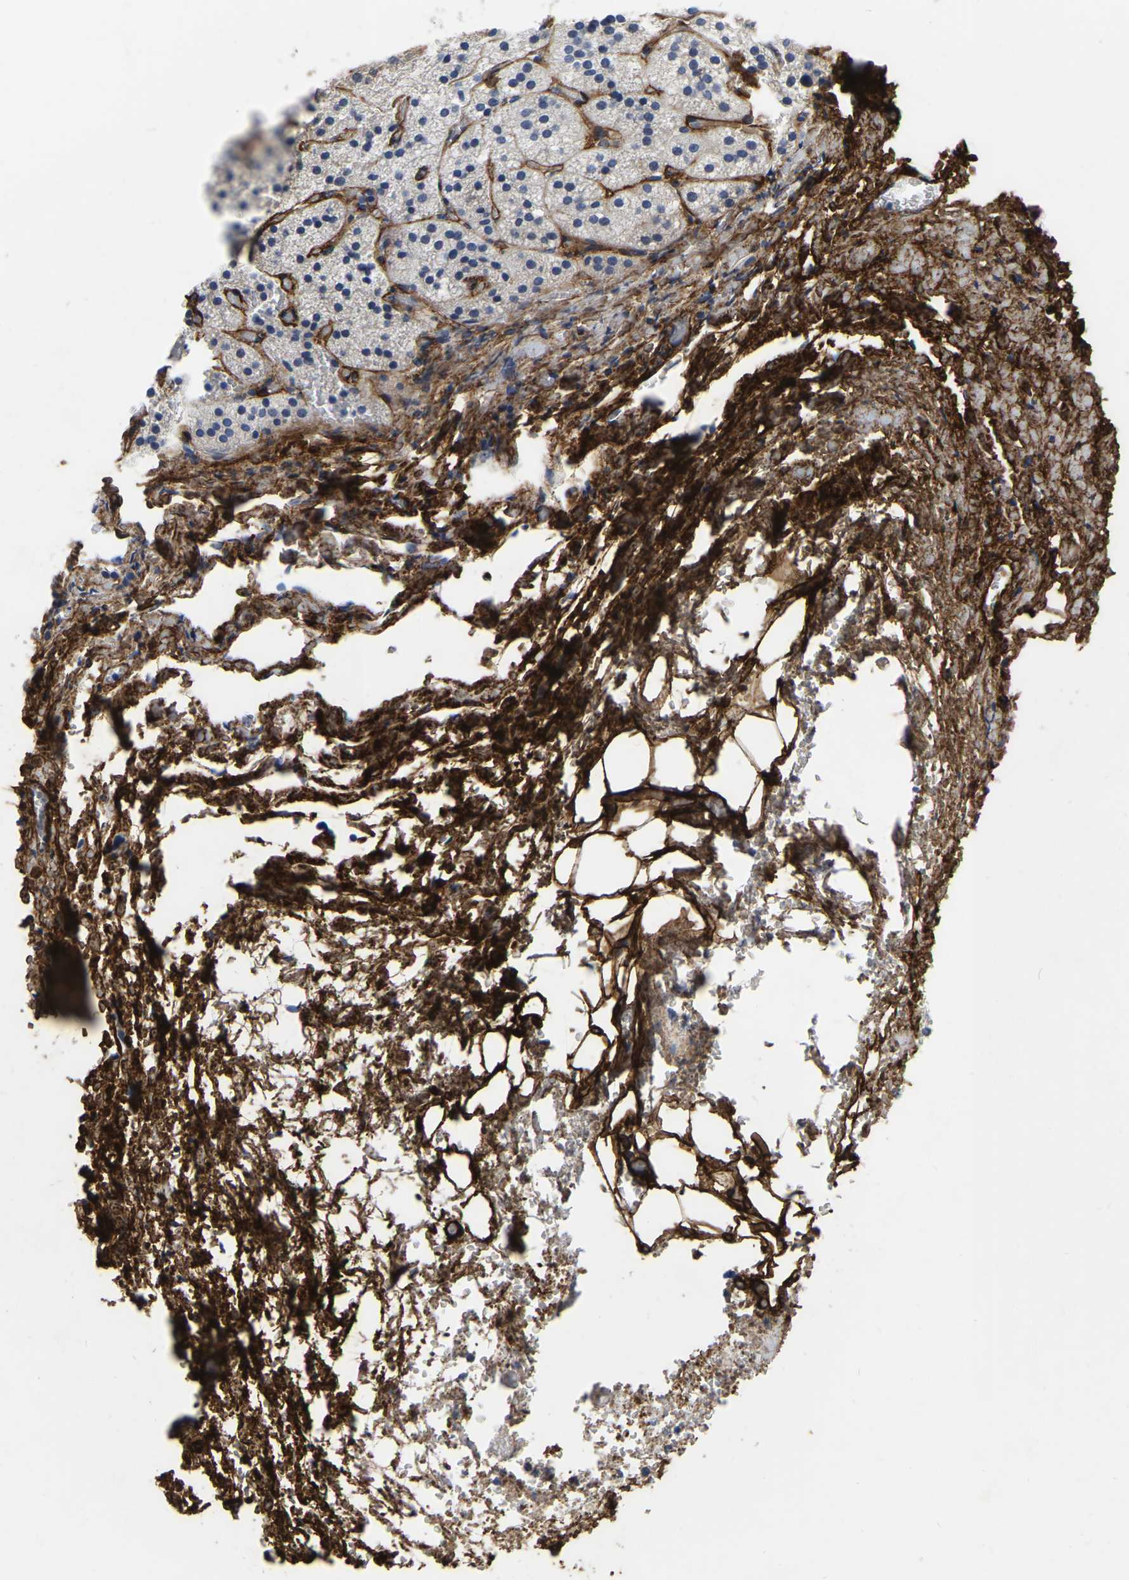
{"staining": {"intensity": "negative", "quantity": "none", "location": "none"}, "tissue": "adrenal gland", "cell_type": "Glandular cells", "image_type": "normal", "snomed": [{"axis": "morphology", "description": "Normal tissue, NOS"}, {"axis": "topography", "description": "Adrenal gland"}], "caption": "Image shows no significant protein positivity in glandular cells of normal adrenal gland.", "gene": "COL6A1", "patient": {"sex": "female", "age": 44}}